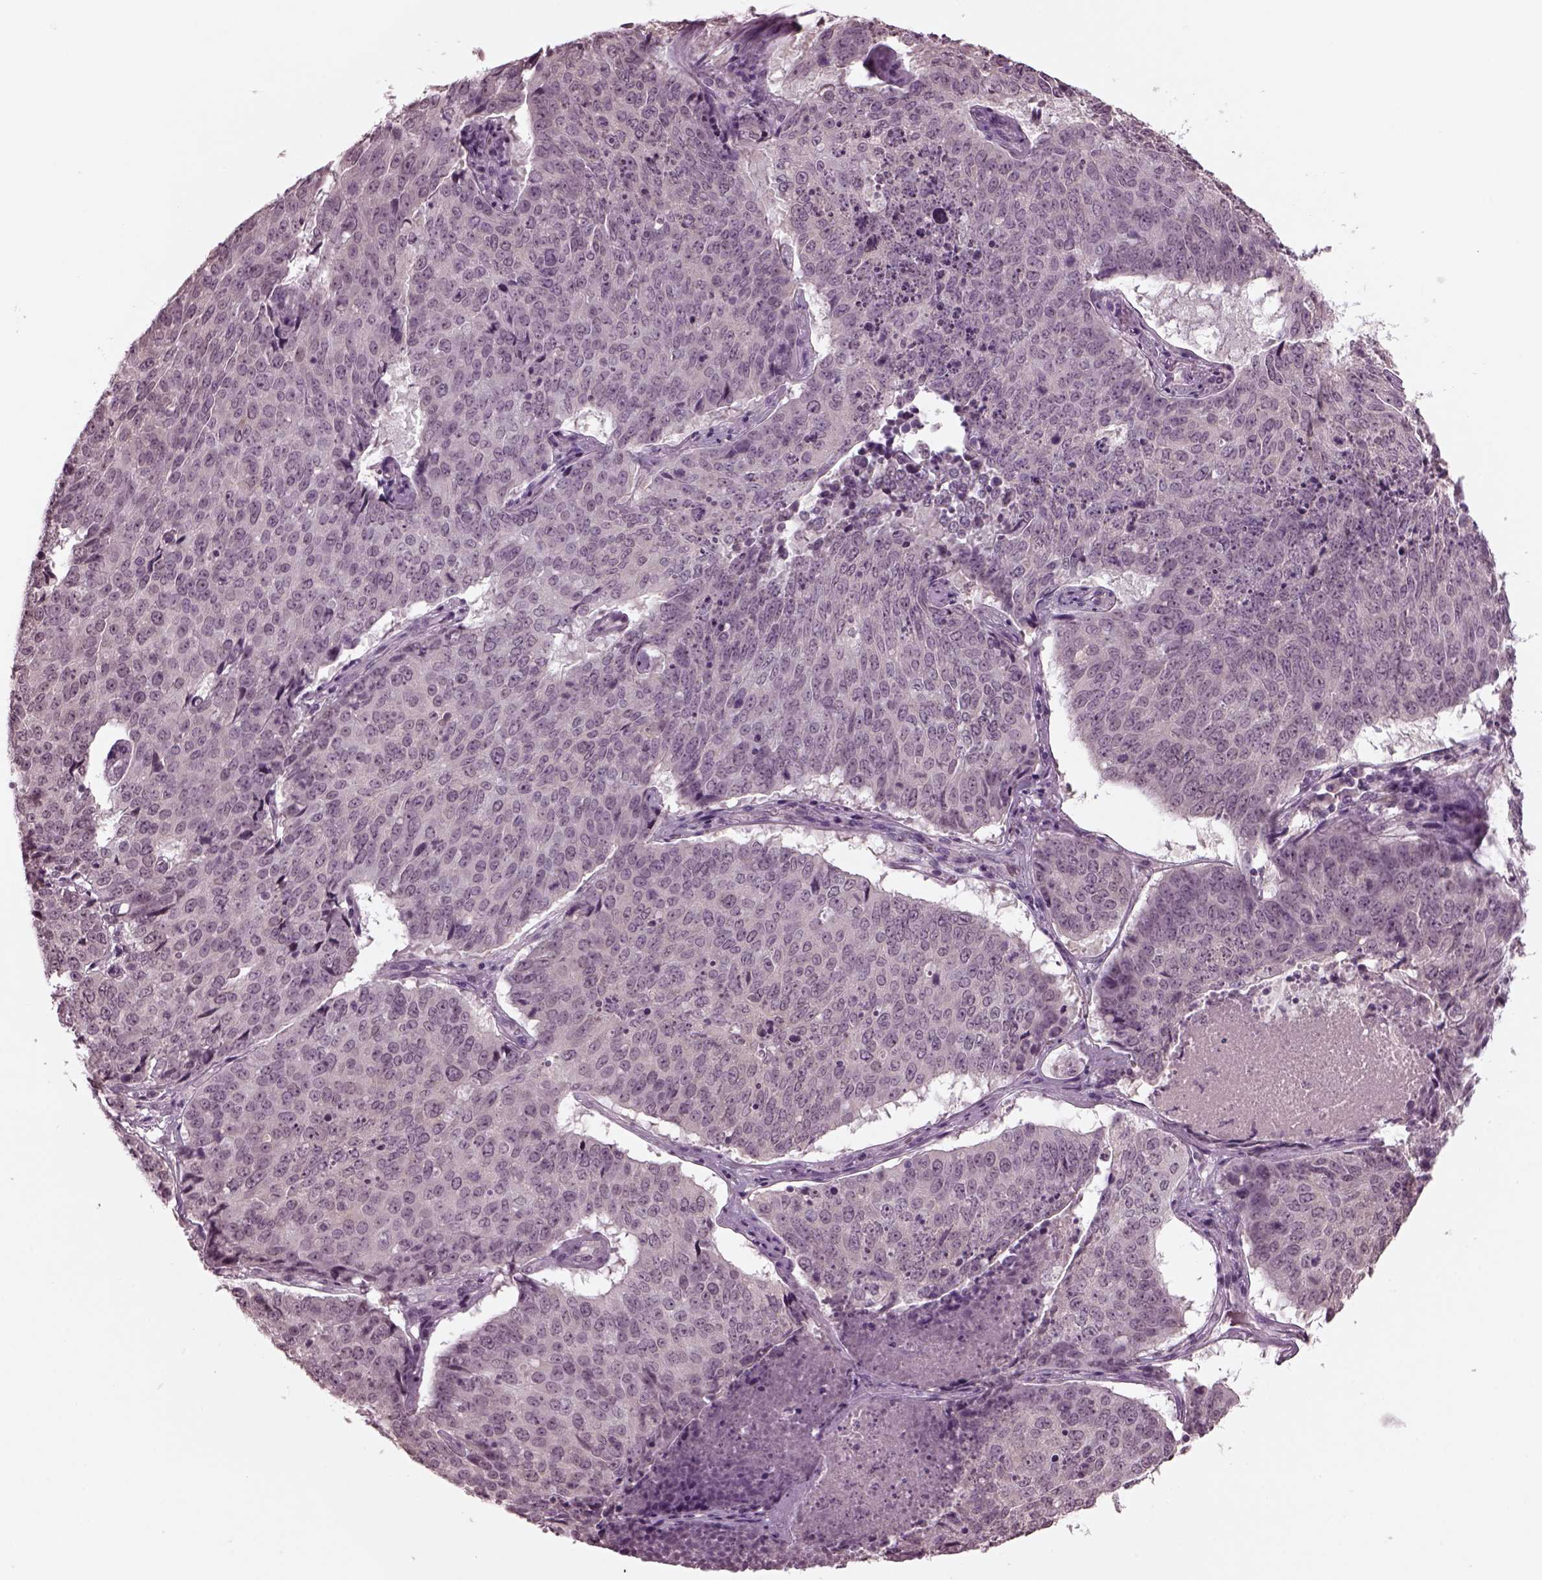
{"staining": {"intensity": "negative", "quantity": "none", "location": "none"}, "tissue": "lung cancer", "cell_type": "Tumor cells", "image_type": "cancer", "snomed": [{"axis": "morphology", "description": "Normal tissue, NOS"}, {"axis": "morphology", "description": "Squamous cell carcinoma, NOS"}, {"axis": "topography", "description": "Bronchus"}, {"axis": "topography", "description": "Lung"}], "caption": "IHC of human lung cancer reveals no positivity in tumor cells.", "gene": "CLCN4", "patient": {"sex": "male", "age": 64}}